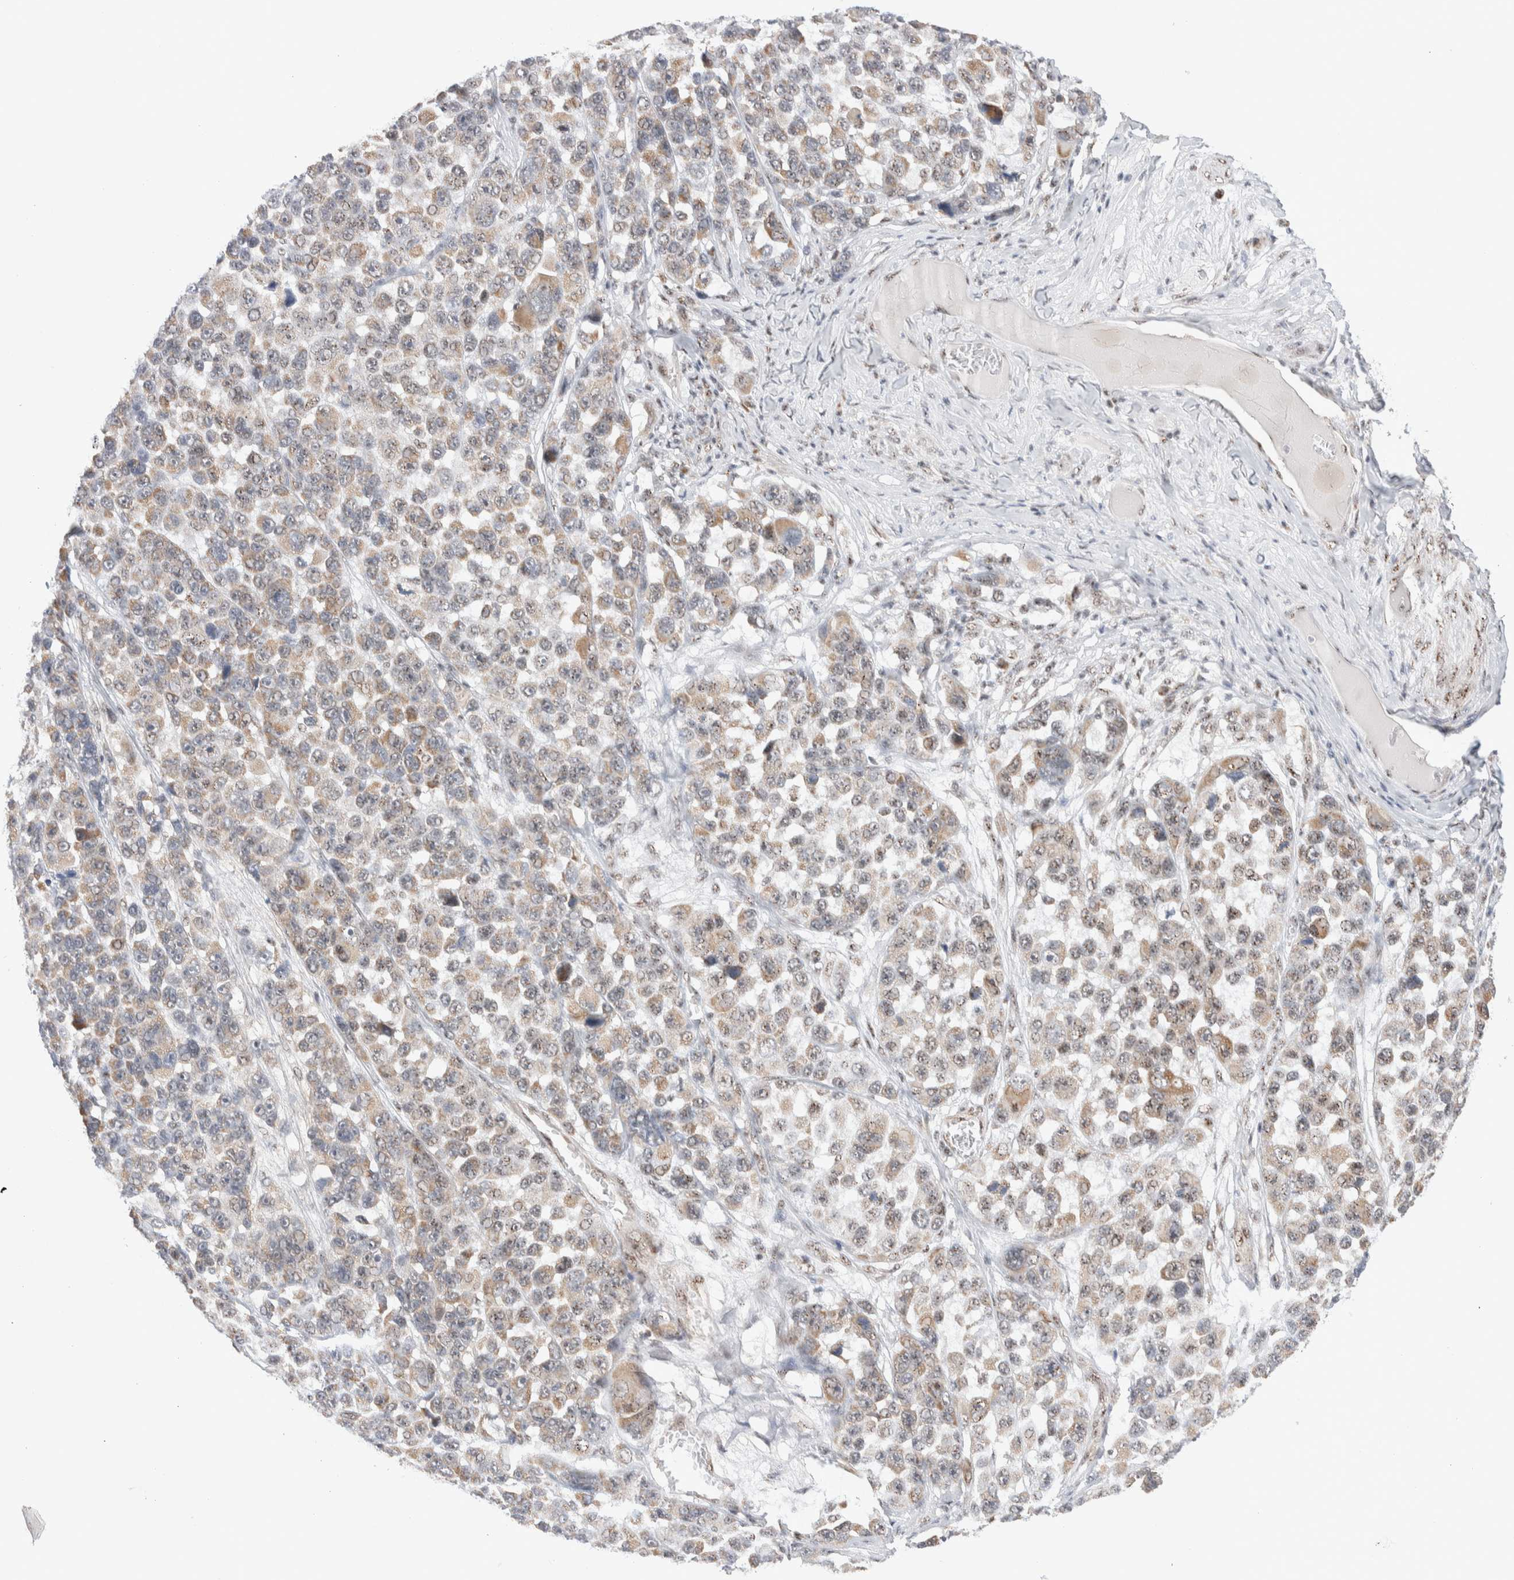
{"staining": {"intensity": "weak", "quantity": "25%-75%", "location": "cytoplasmic/membranous,nuclear"}, "tissue": "melanoma", "cell_type": "Tumor cells", "image_type": "cancer", "snomed": [{"axis": "morphology", "description": "Malignant melanoma, NOS"}, {"axis": "topography", "description": "Skin"}], "caption": "A photomicrograph showing weak cytoplasmic/membranous and nuclear expression in approximately 25%-75% of tumor cells in malignant melanoma, as visualized by brown immunohistochemical staining.", "gene": "ZNF695", "patient": {"sex": "male", "age": 53}}